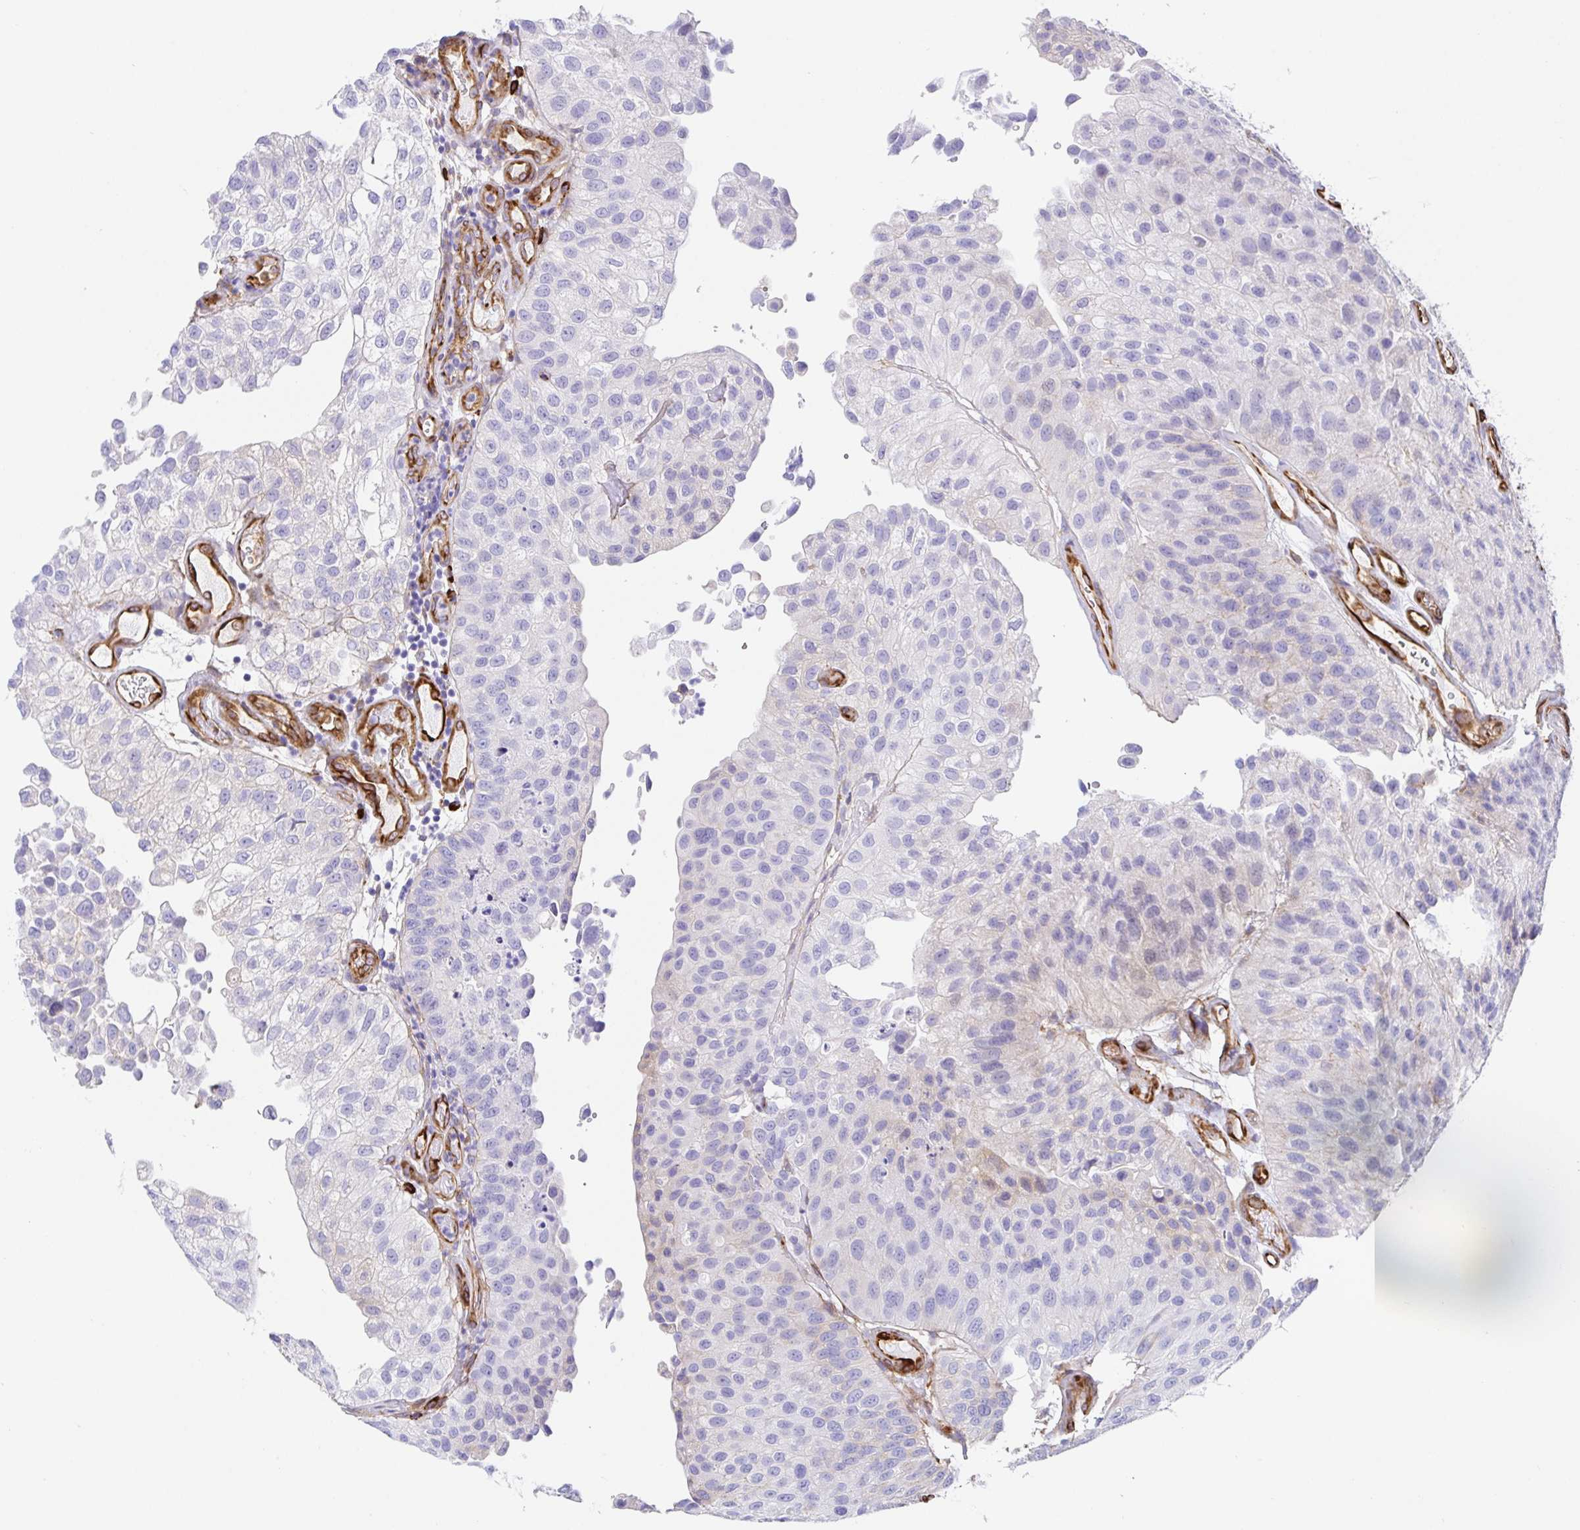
{"staining": {"intensity": "negative", "quantity": "none", "location": "none"}, "tissue": "urothelial cancer", "cell_type": "Tumor cells", "image_type": "cancer", "snomed": [{"axis": "morphology", "description": "Urothelial carcinoma, NOS"}, {"axis": "topography", "description": "Urinary bladder"}], "caption": "Urothelial cancer was stained to show a protein in brown. There is no significant staining in tumor cells.", "gene": "DOCK1", "patient": {"sex": "male", "age": 87}}